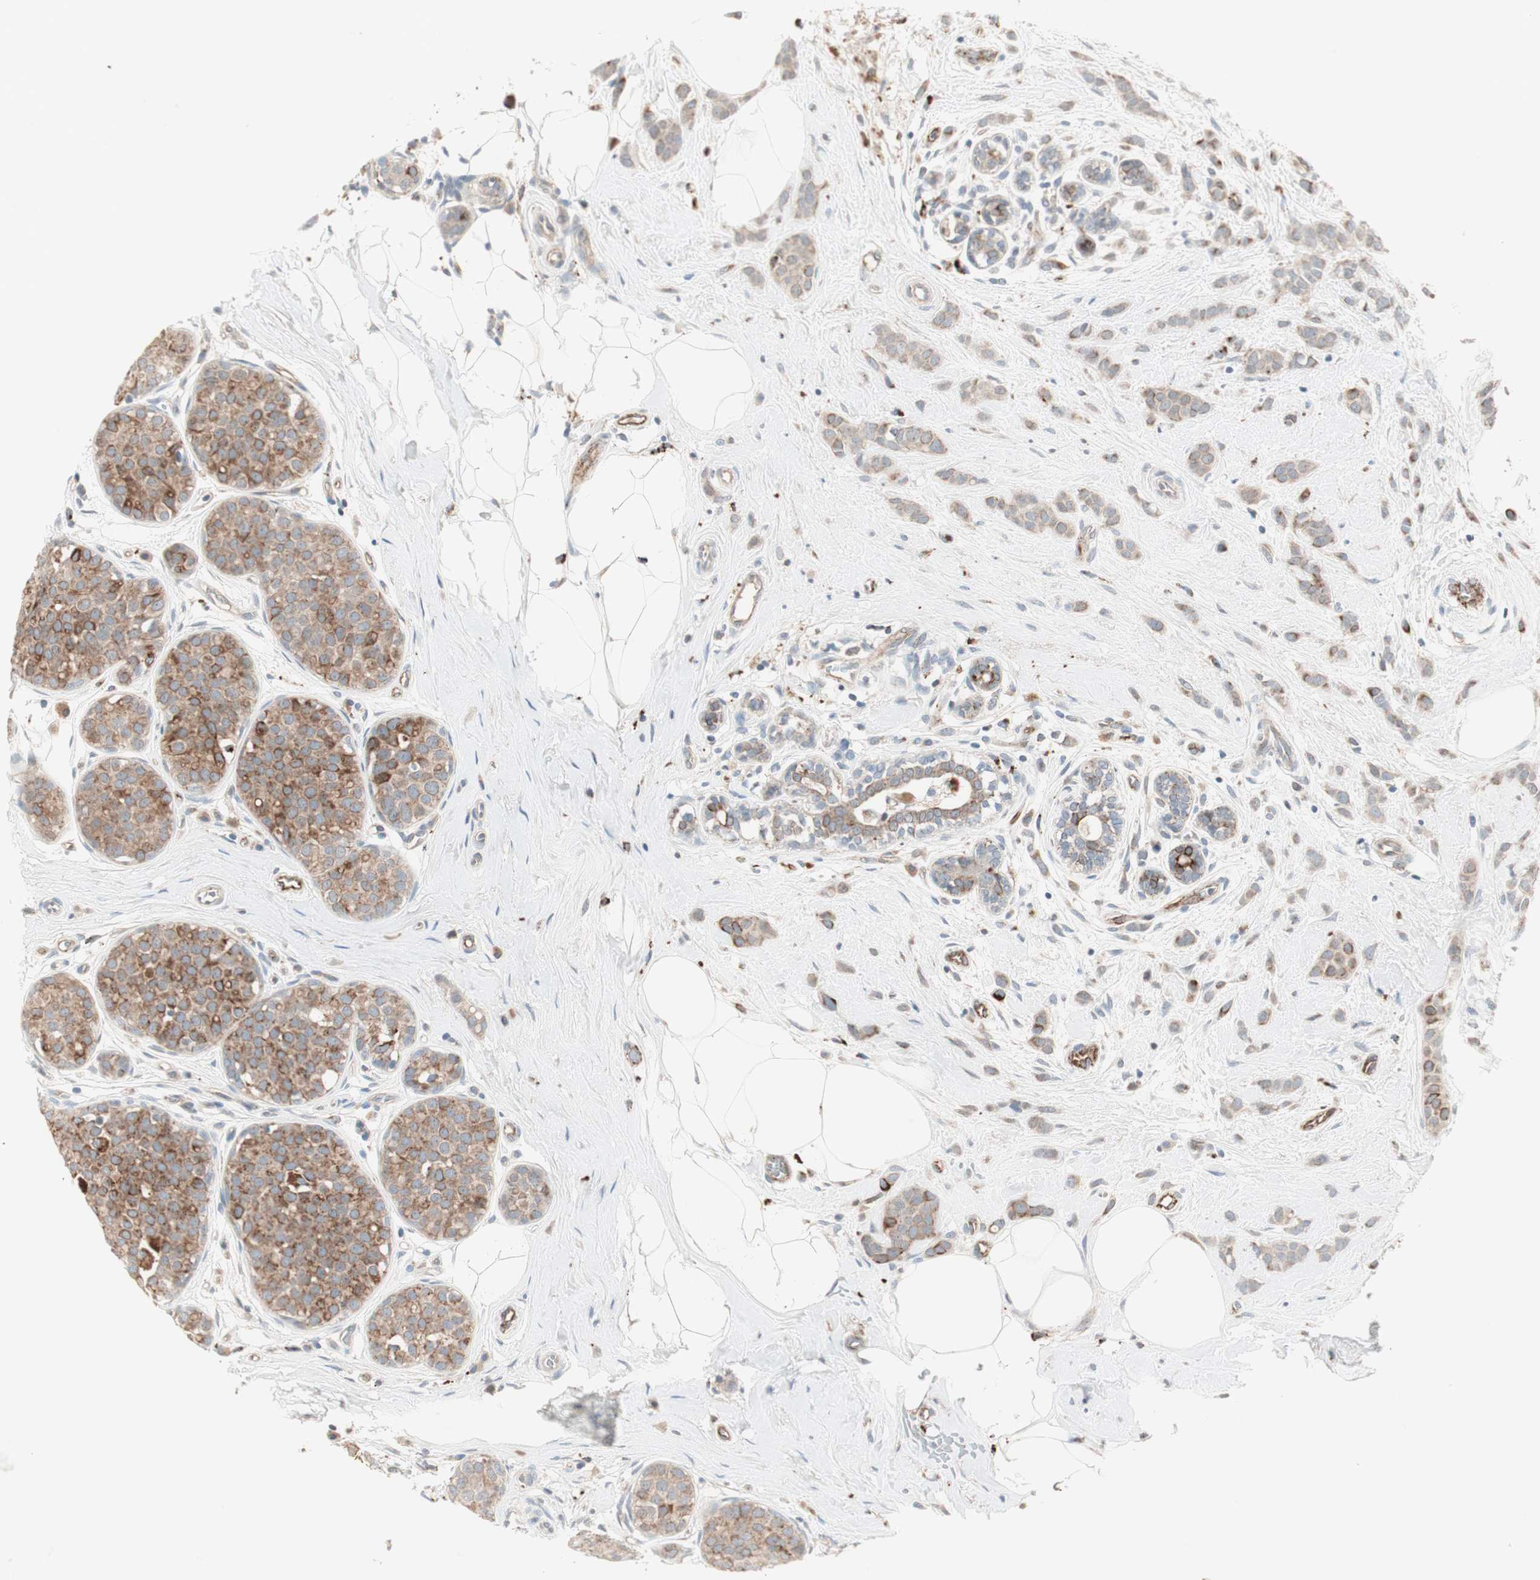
{"staining": {"intensity": "moderate", "quantity": ">75%", "location": "cytoplasmic/membranous"}, "tissue": "breast cancer", "cell_type": "Tumor cells", "image_type": "cancer", "snomed": [{"axis": "morphology", "description": "Lobular carcinoma, in situ"}, {"axis": "morphology", "description": "Lobular carcinoma"}, {"axis": "topography", "description": "Breast"}], "caption": "A brown stain labels moderate cytoplasmic/membranous positivity of a protein in human breast lobular carcinoma tumor cells. (DAB = brown stain, brightfield microscopy at high magnification).", "gene": "FGFR4", "patient": {"sex": "female", "age": 41}}